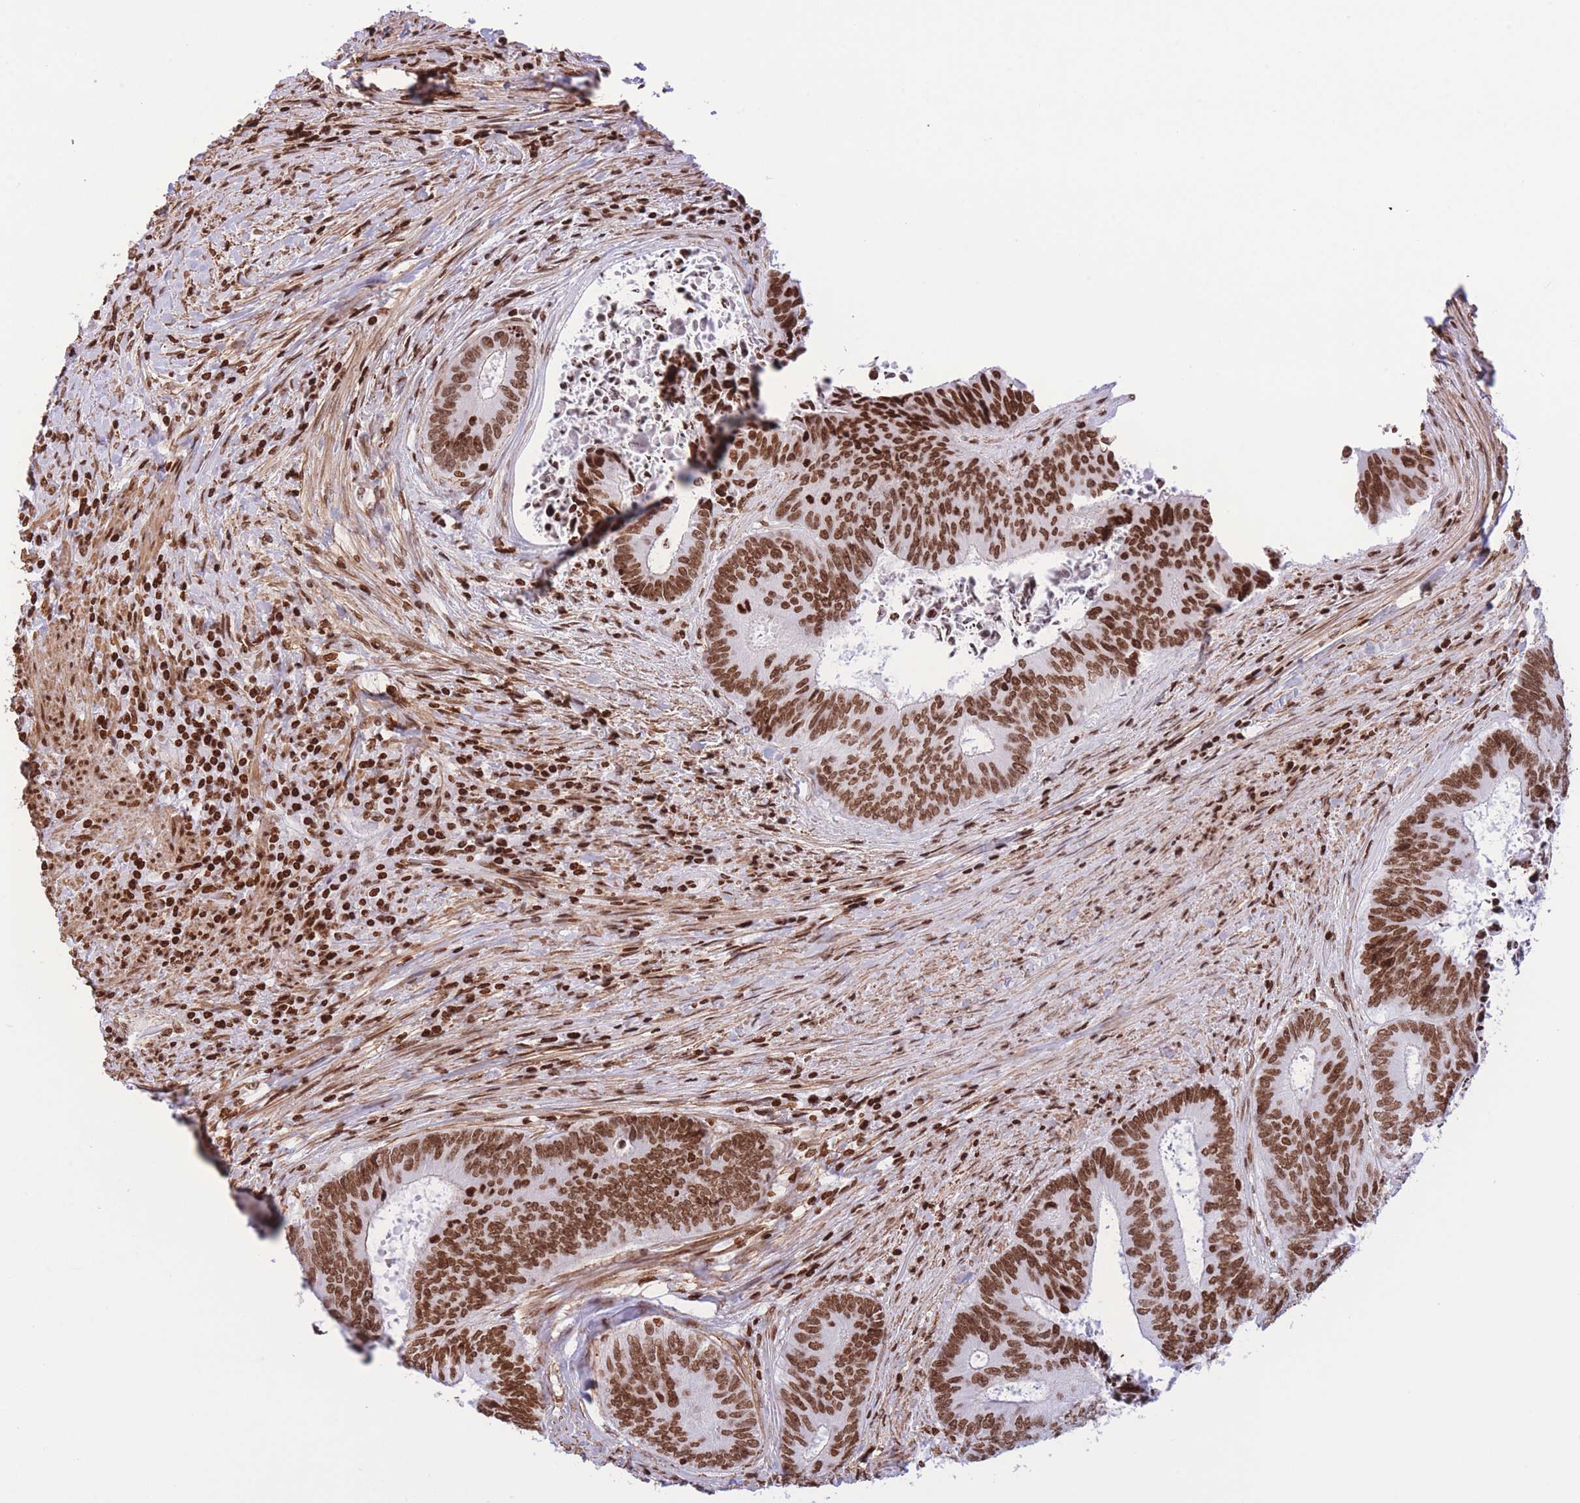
{"staining": {"intensity": "strong", "quantity": ">75%", "location": "nuclear"}, "tissue": "colorectal cancer", "cell_type": "Tumor cells", "image_type": "cancer", "snomed": [{"axis": "morphology", "description": "Adenocarcinoma, NOS"}, {"axis": "topography", "description": "Rectum"}], "caption": "DAB (3,3'-diaminobenzidine) immunohistochemical staining of colorectal cancer demonstrates strong nuclear protein positivity in about >75% of tumor cells.", "gene": "H2BC11", "patient": {"sex": "male", "age": 72}}